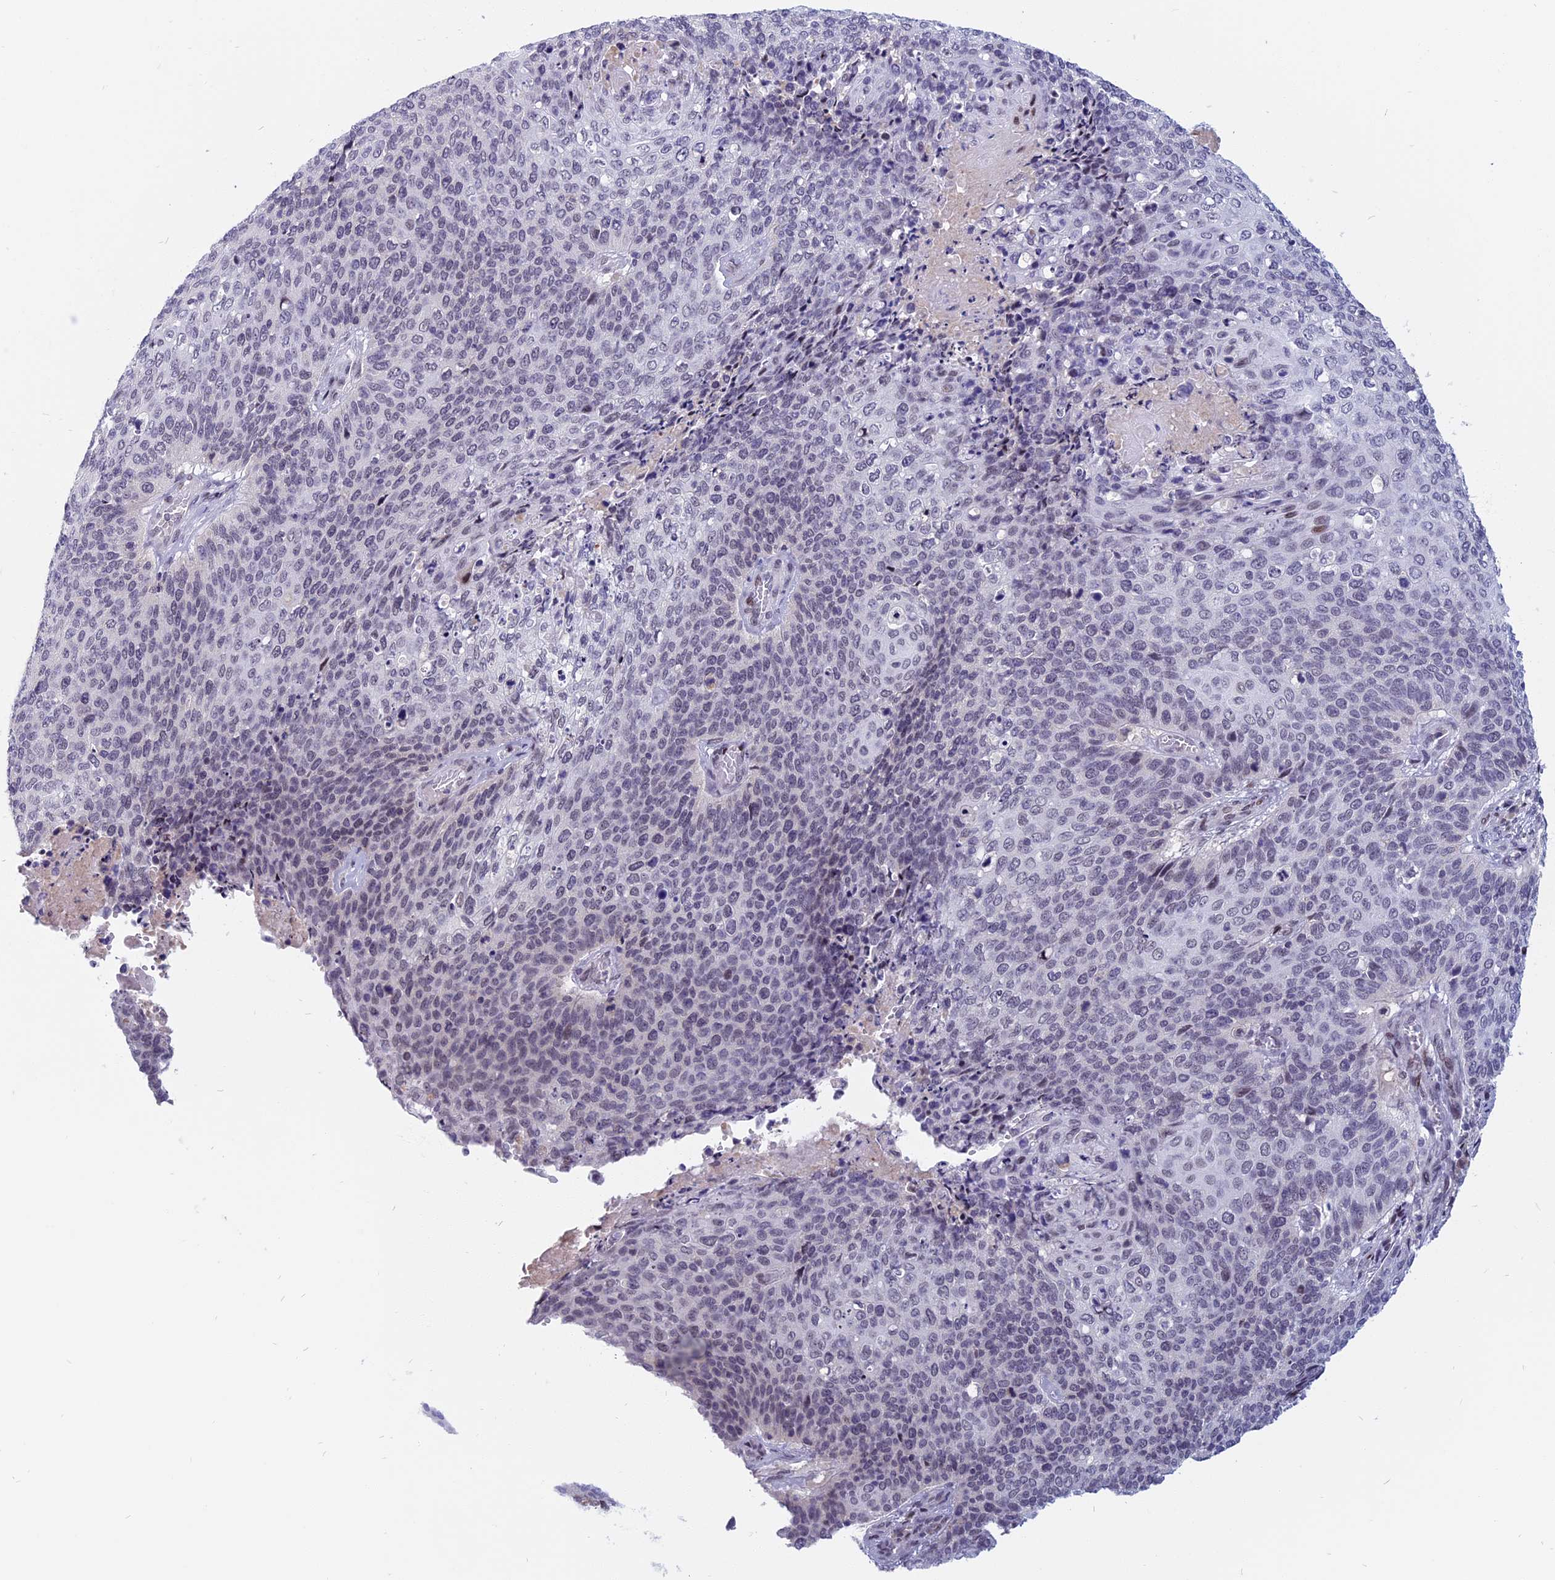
{"staining": {"intensity": "negative", "quantity": "none", "location": "none"}, "tissue": "cervical cancer", "cell_type": "Tumor cells", "image_type": "cancer", "snomed": [{"axis": "morphology", "description": "Squamous cell carcinoma, NOS"}, {"axis": "topography", "description": "Cervix"}], "caption": "A high-resolution photomicrograph shows IHC staining of cervical cancer, which reveals no significant expression in tumor cells. (Brightfield microscopy of DAB immunohistochemistry (IHC) at high magnification).", "gene": "CDC7", "patient": {"sex": "female", "age": 39}}